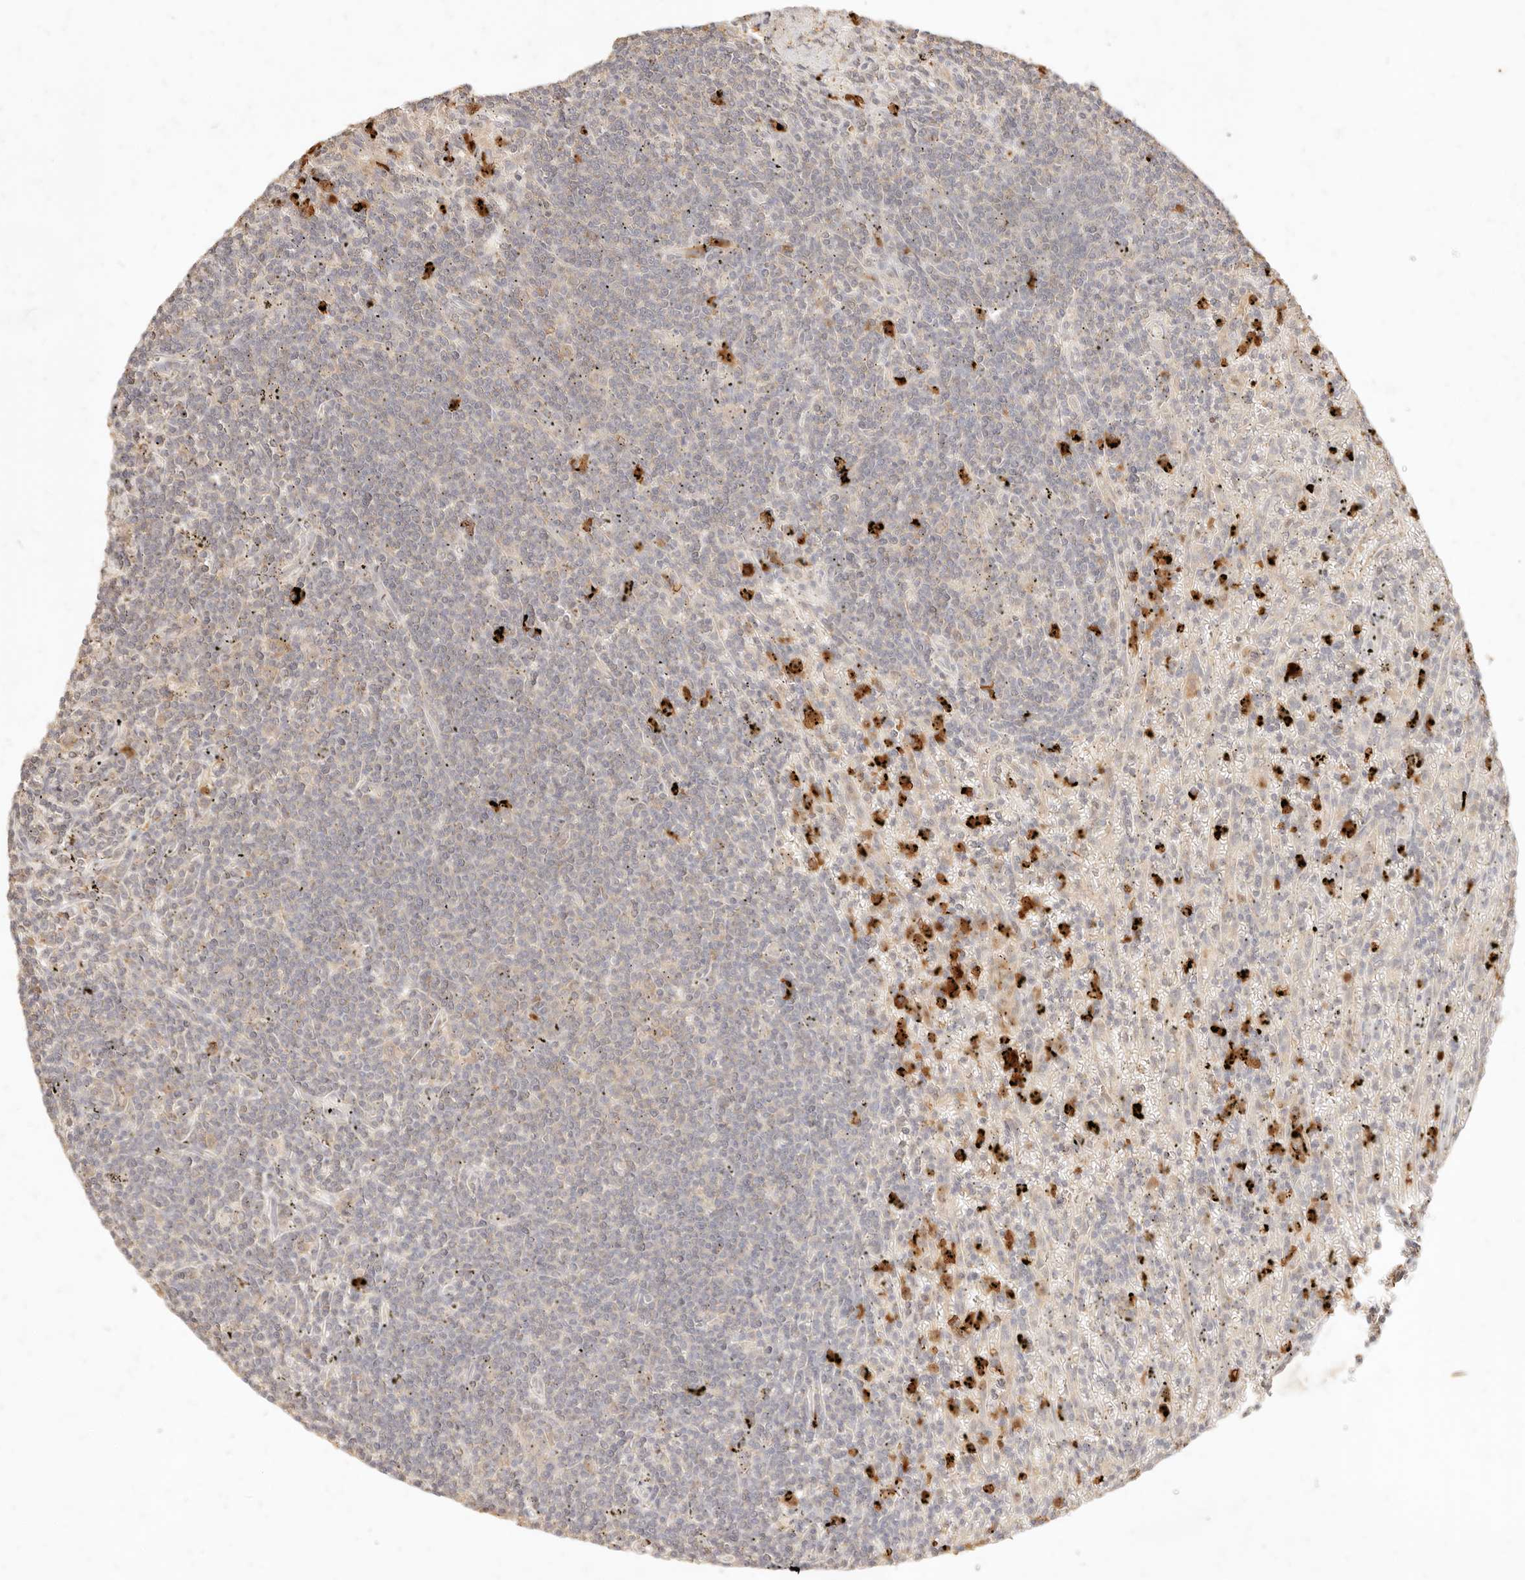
{"staining": {"intensity": "weak", "quantity": "<25%", "location": "cytoplasmic/membranous"}, "tissue": "lymphoma", "cell_type": "Tumor cells", "image_type": "cancer", "snomed": [{"axis": "morphology", "description": "Malignant lymphoma, non-Hodgkin's type, Low grade"}, {"axis": "topography", "description": "Spleen"}], "caption": "Immunohistochemistry photomicrograph of human lymphoma stained for a protein (brown), which shows no expression in tumor cells. The staining is performed using DAB brown chromogen with nuclei counter-stained in using hematoxylin.", "gene": "TMTC2", "patient": {"sex": "male", "age": 76}}